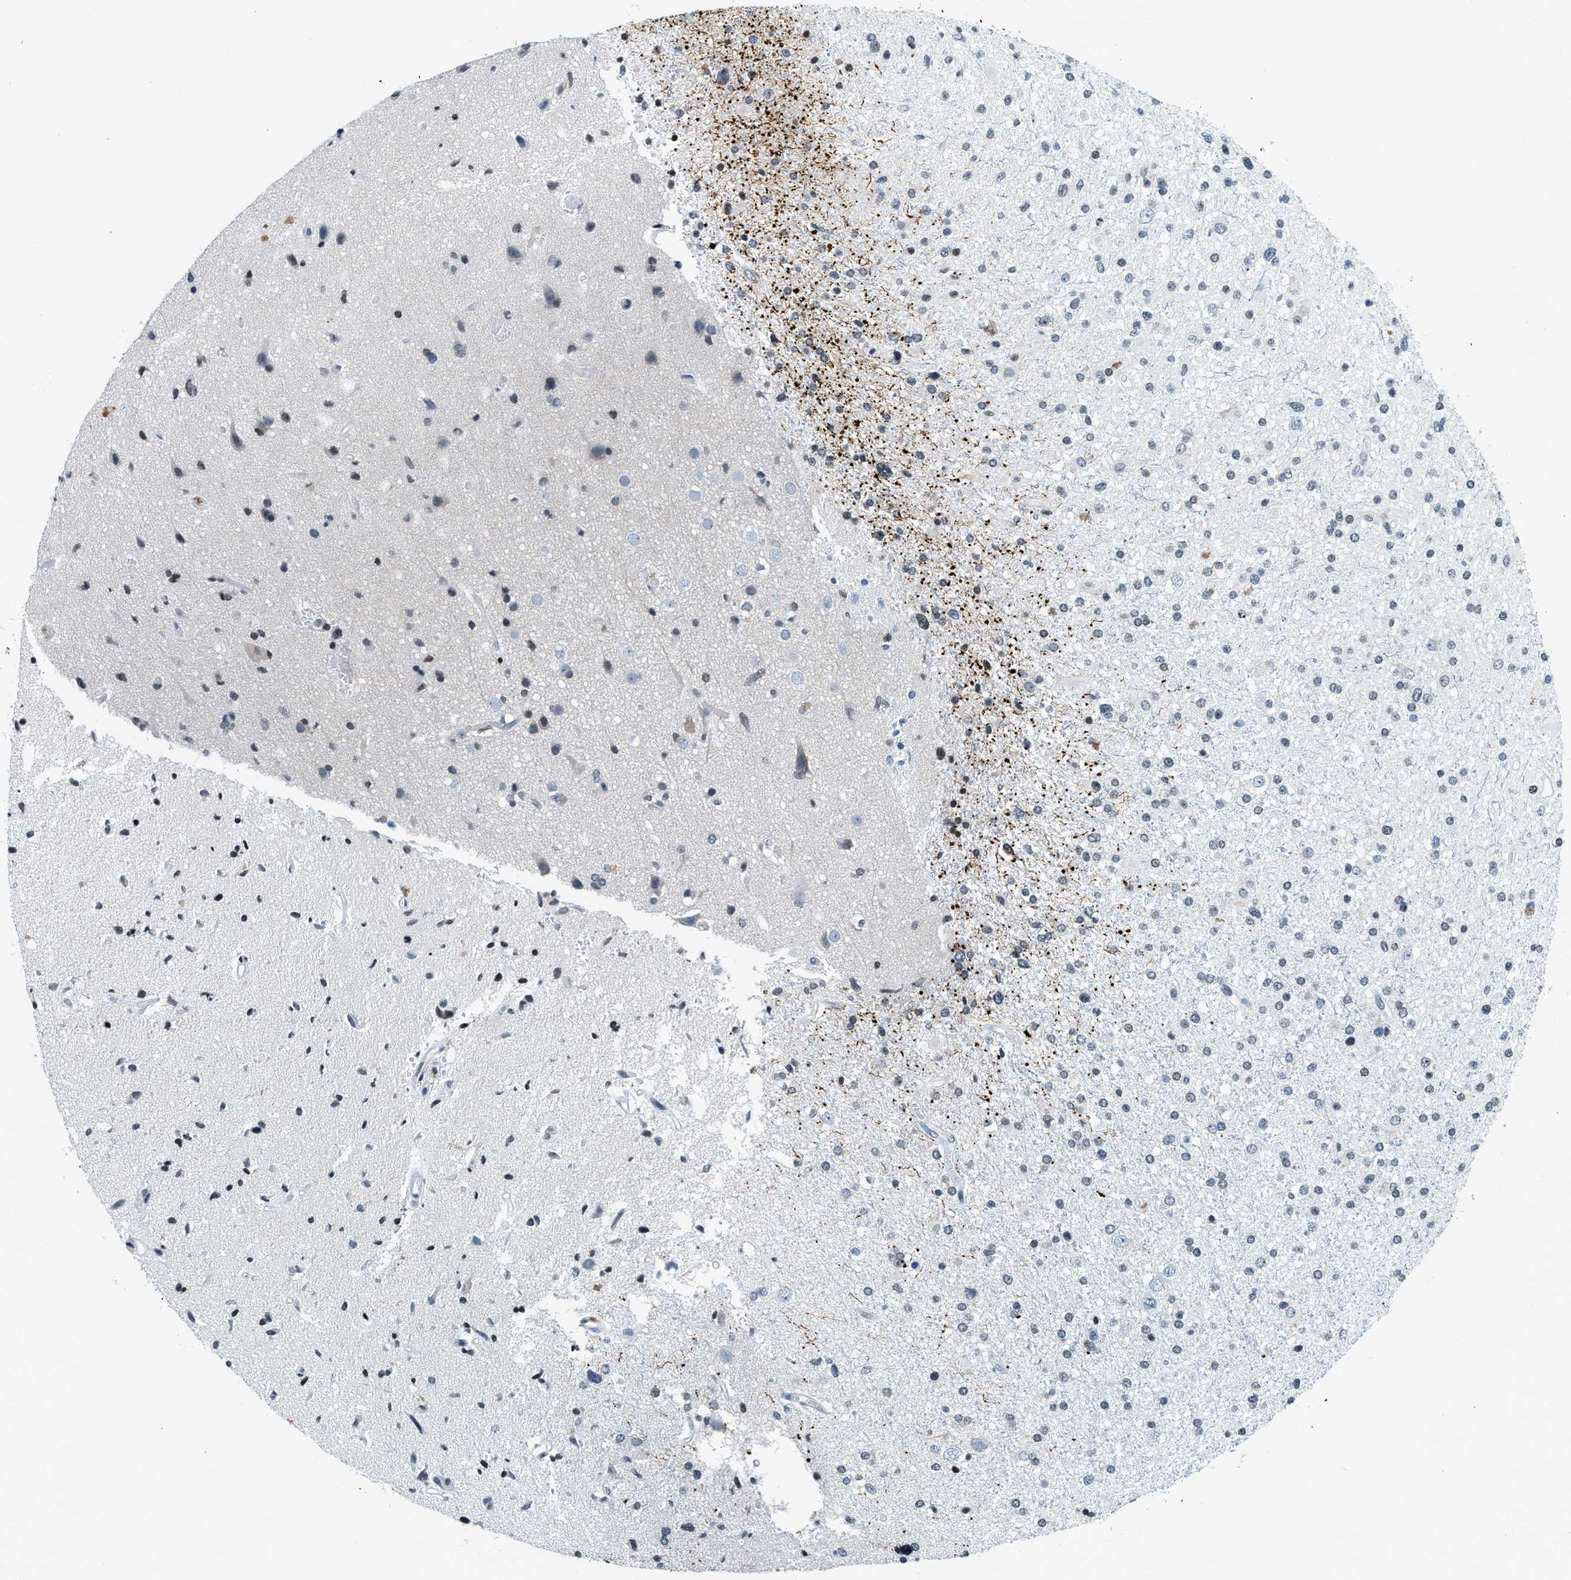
{"staining": {"intensity": "negative", "quantity": "none", "location": "none"}, "tissue": "glioma", "cell_type": "Tumor cells", "image_type": "cancer", "snomed": [{"axis": "morphology", "description": "Glioma, malignant, High grade"}, {"axis": "topography", "description": "Brain"}], "caption": "An immunohistochemistry (IHC) histopathology image of glioma is shown. There is no staining in tumor cells of glioma.", "gene": "UVRAG", "patient": {"sex": "male", "age": 33}}